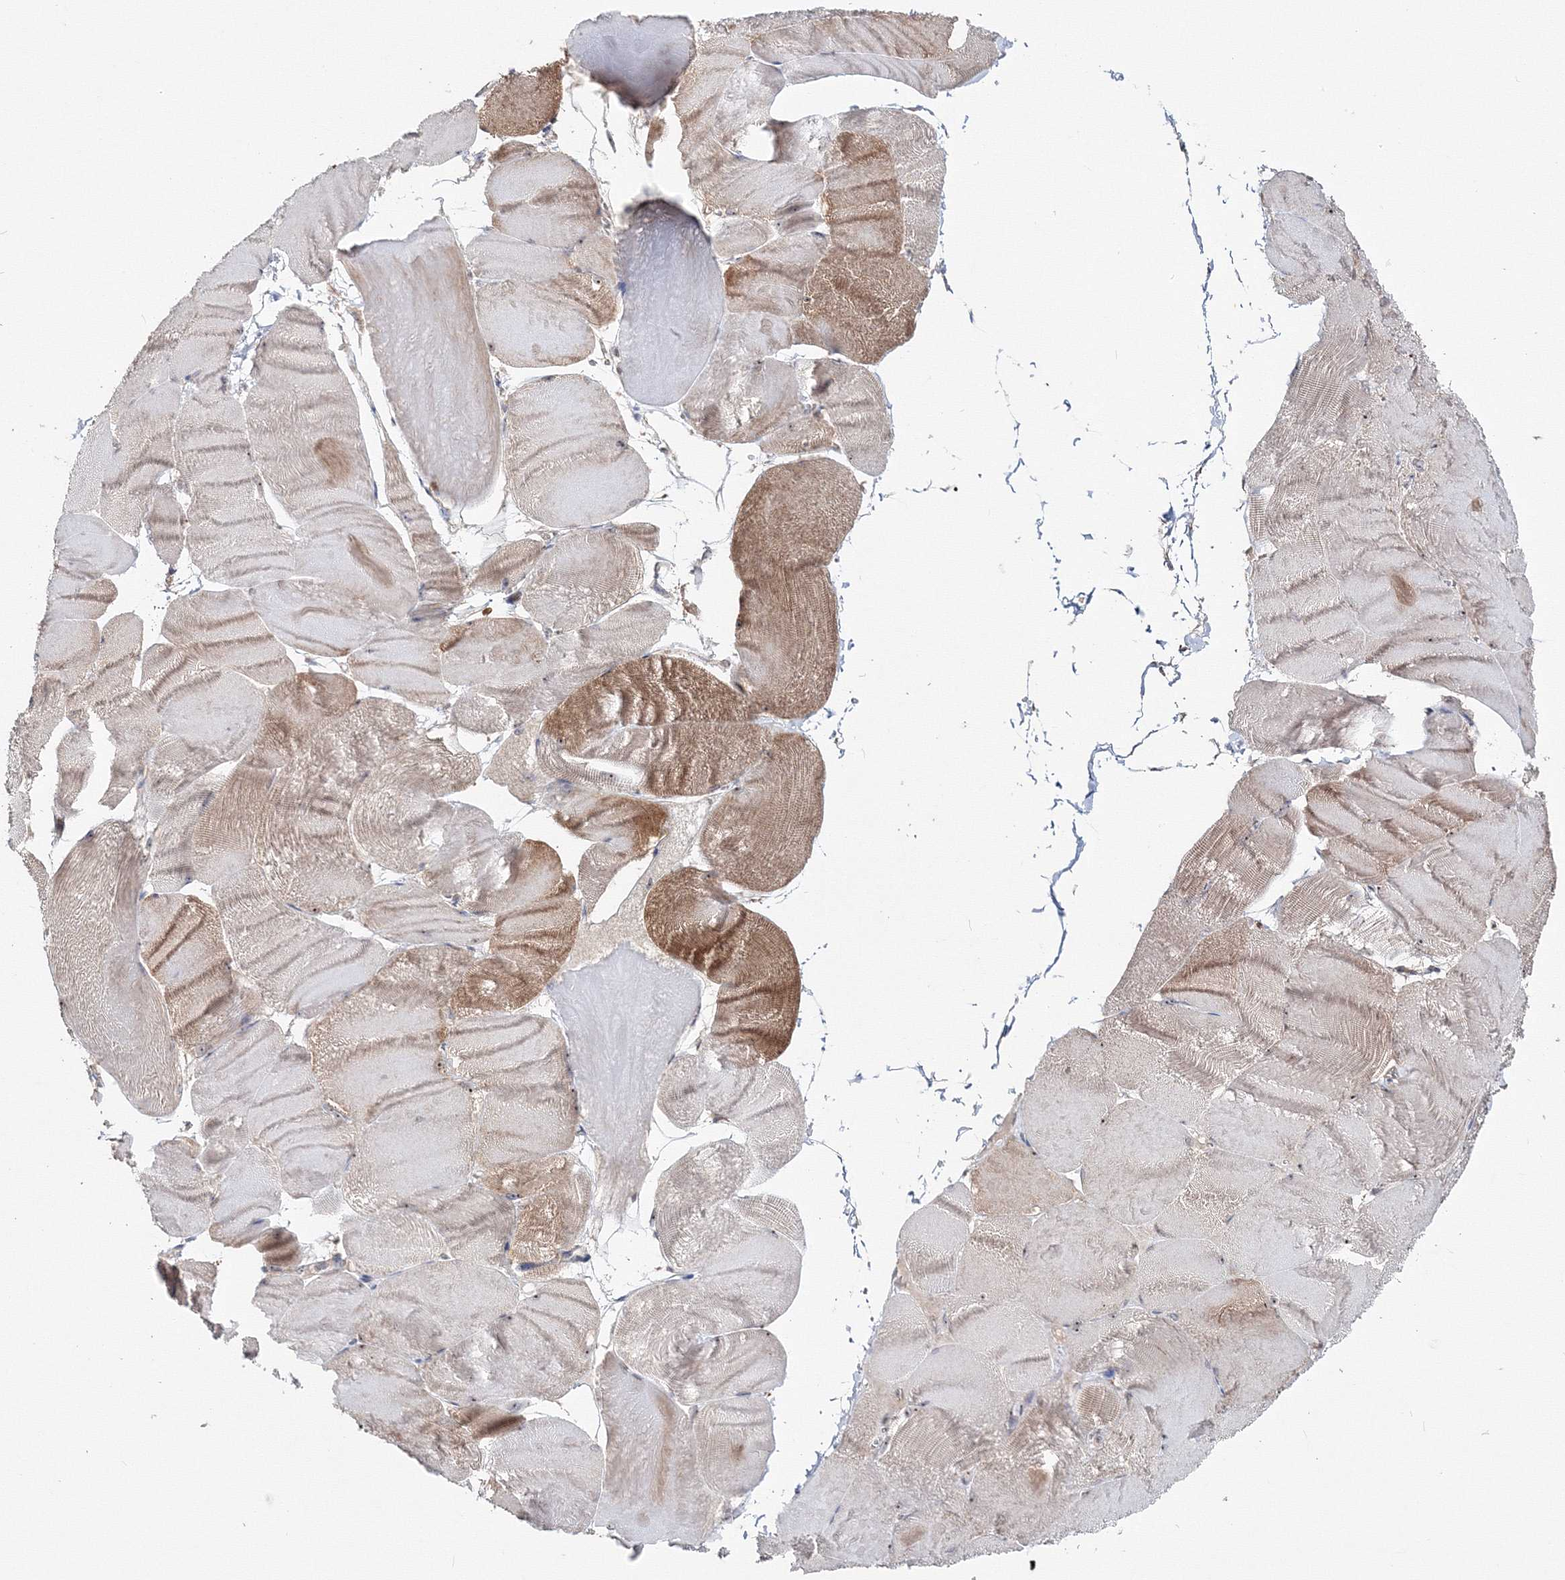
{"staining": {"intensity": "moderate", "quantity": "25%-75%", "location": "cytoplasmic/membranous"}, "tissue": "skeletal muscle", "cell_type": "Myocytes", "image_type": "normal", "snomed": [{"axis": "morphology", "description": "Normal tissue, NOS"}, {"axis": "morphology", "description": "Basal cell carcinoma"}, {"axis": "topography", "description": "Skeletal muscle"}], "caption": "A micrograph showing moderate cytoplasmic/membranous expression in approximately 25%-75% of myocytes in normal skeletal muscle, as visualized by brown immunohistochemical staining.", "gene": "PEX13", "patient": {"sex": "female", "age": 64}}